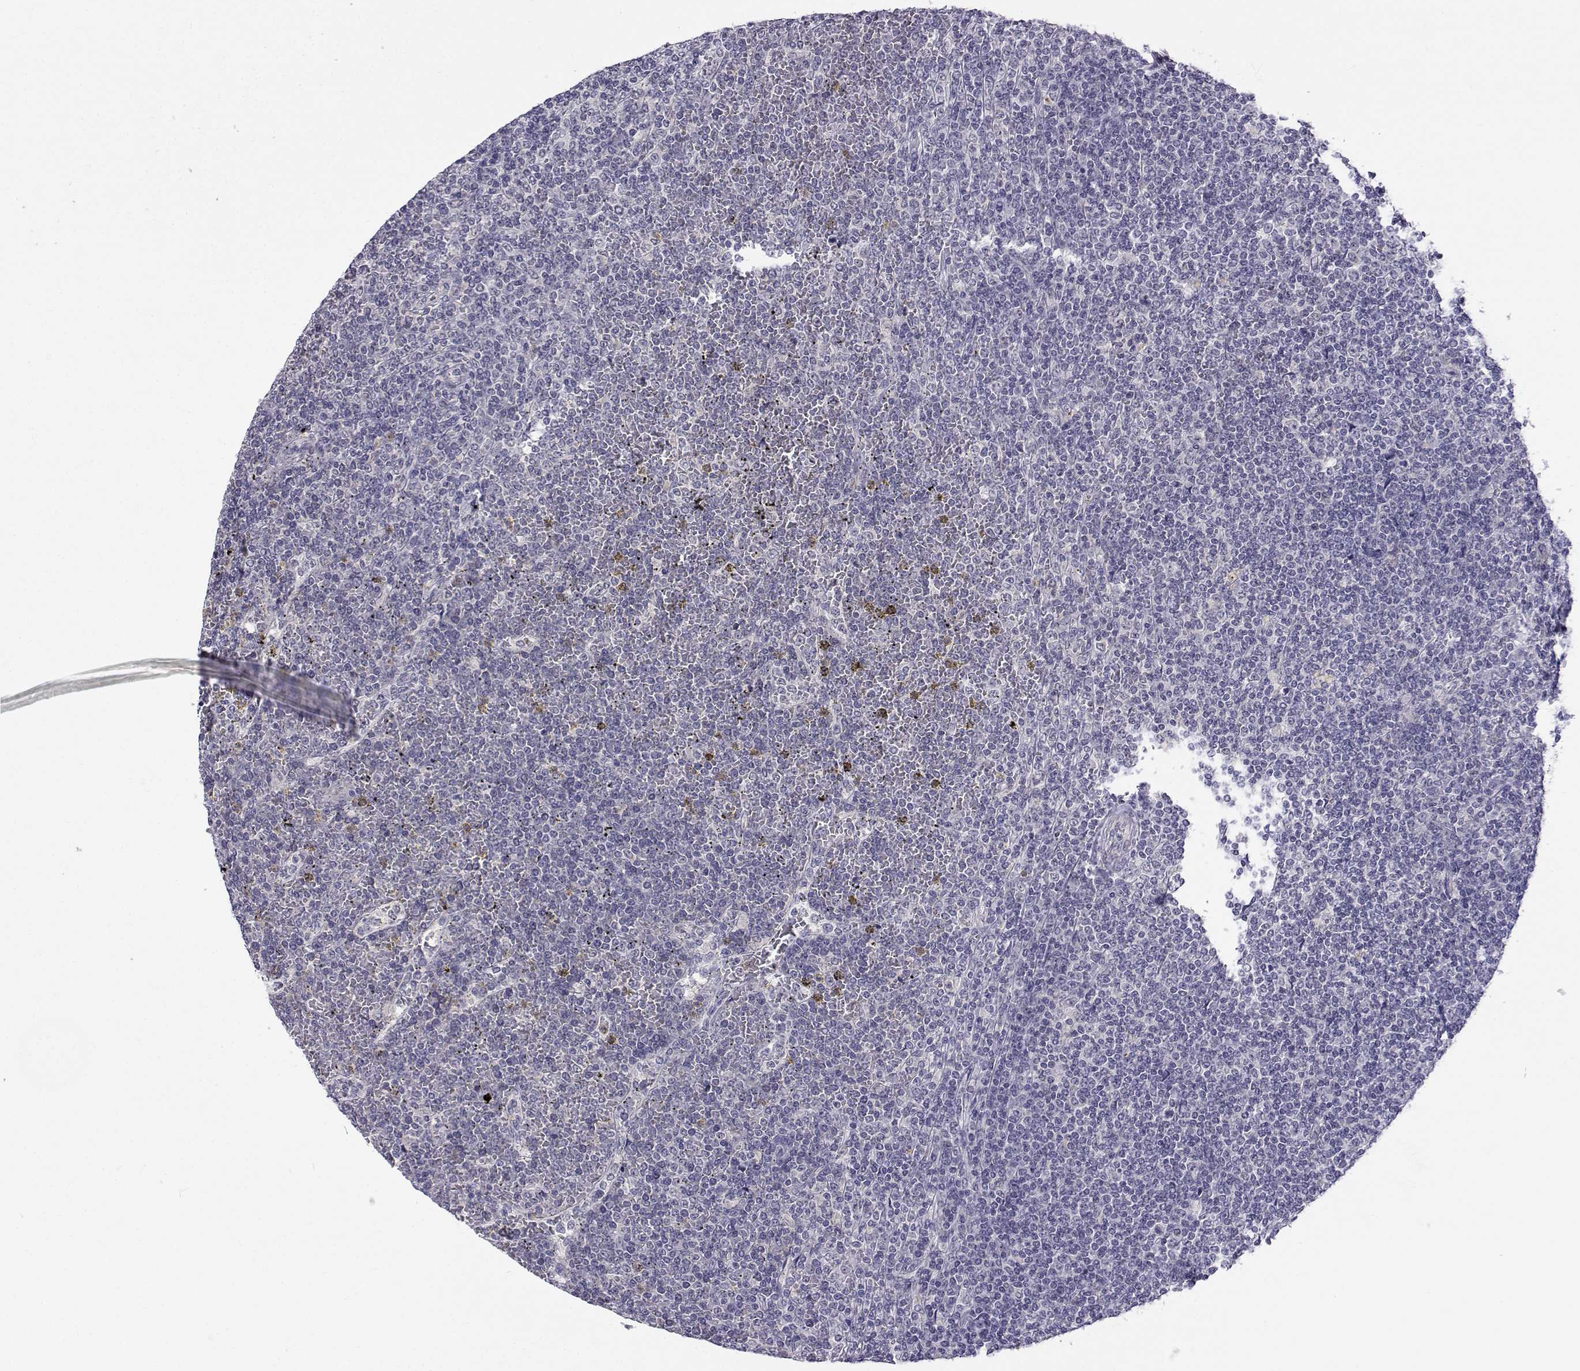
{"staining": {"intensity": "negative", "quantity": "none", "location": "none"}, "tissue": "lymphoma", "cell_type": "Tumor cells", "image_type": "cancer", "snomed": [{"axis": "morphology", "description": "Malignant lymphoma, non-Hodgkin's type, Low grade"}, {"axis": "topography", "description": "Spleen"}], "caption": "Human lymphoma stained for a protein using immunohistochemistry reveals no expression in tumor cells.", "gene": "SLC6A3", "patient": {"sex": "female", "age": 19}}